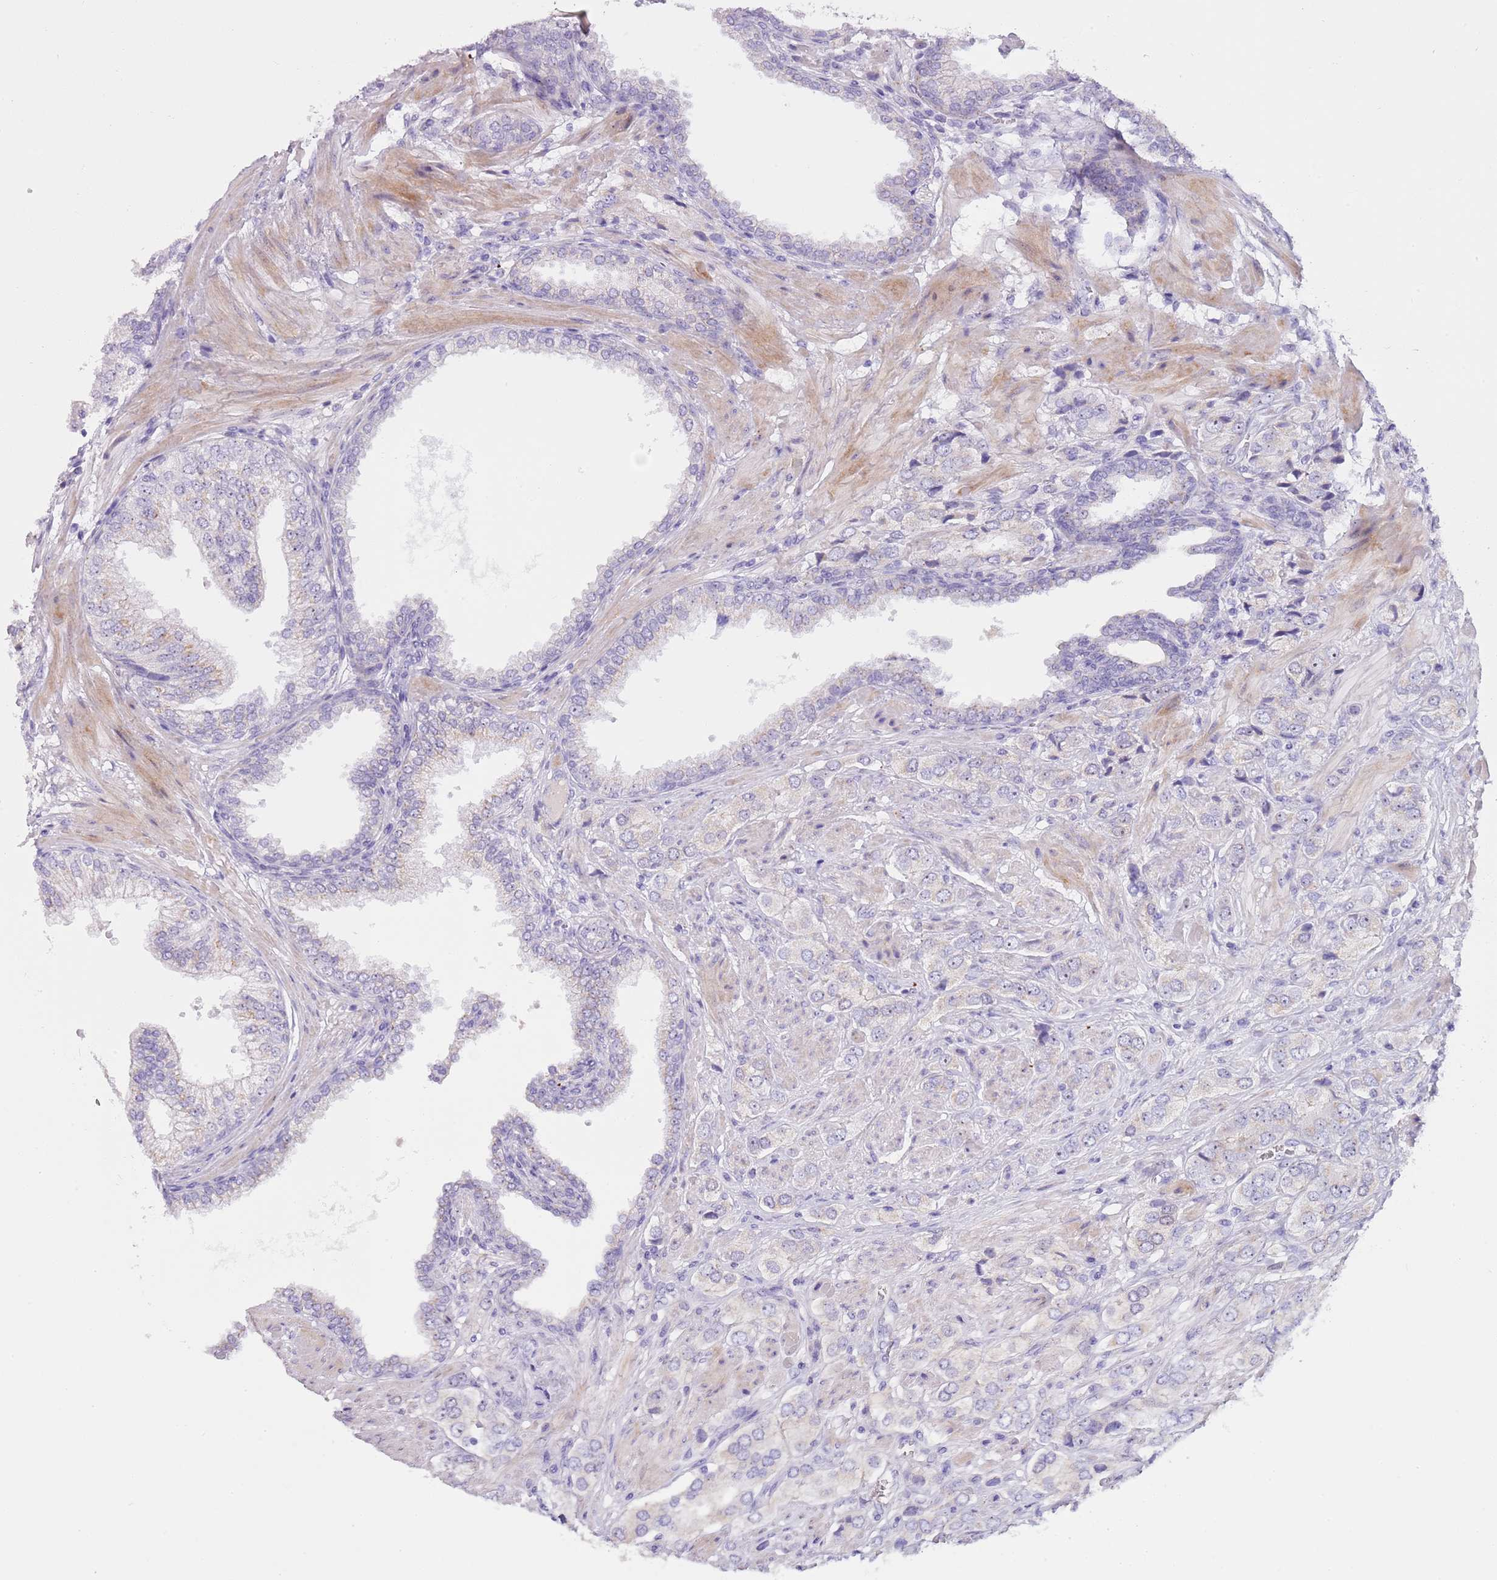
{"staining": {"intensity": "negative", "quantity": "none", "location": "none"}, "tissue": "prostate cancer", "cell_type": "Tumor cells", "image_type": "cancer", "snomed": [{"axis": "morphology", "description": "Adenocarcinoma, High grade"}, {"axis": "topography", "description": "Prostate and seminal vesicle, NOS"}], "caption": "DAB immunohistochemical staining of human prostate adenocarcinoma (high-grade) demonstrates no significant staining in tumor cells. (DAB (3,3'-diaminobenzidine) immunohistochemistry visualized using brightfield microscopy, high magnification).", "gene": "NBPF6", "patient": {"sex": "male", "age": 64}}